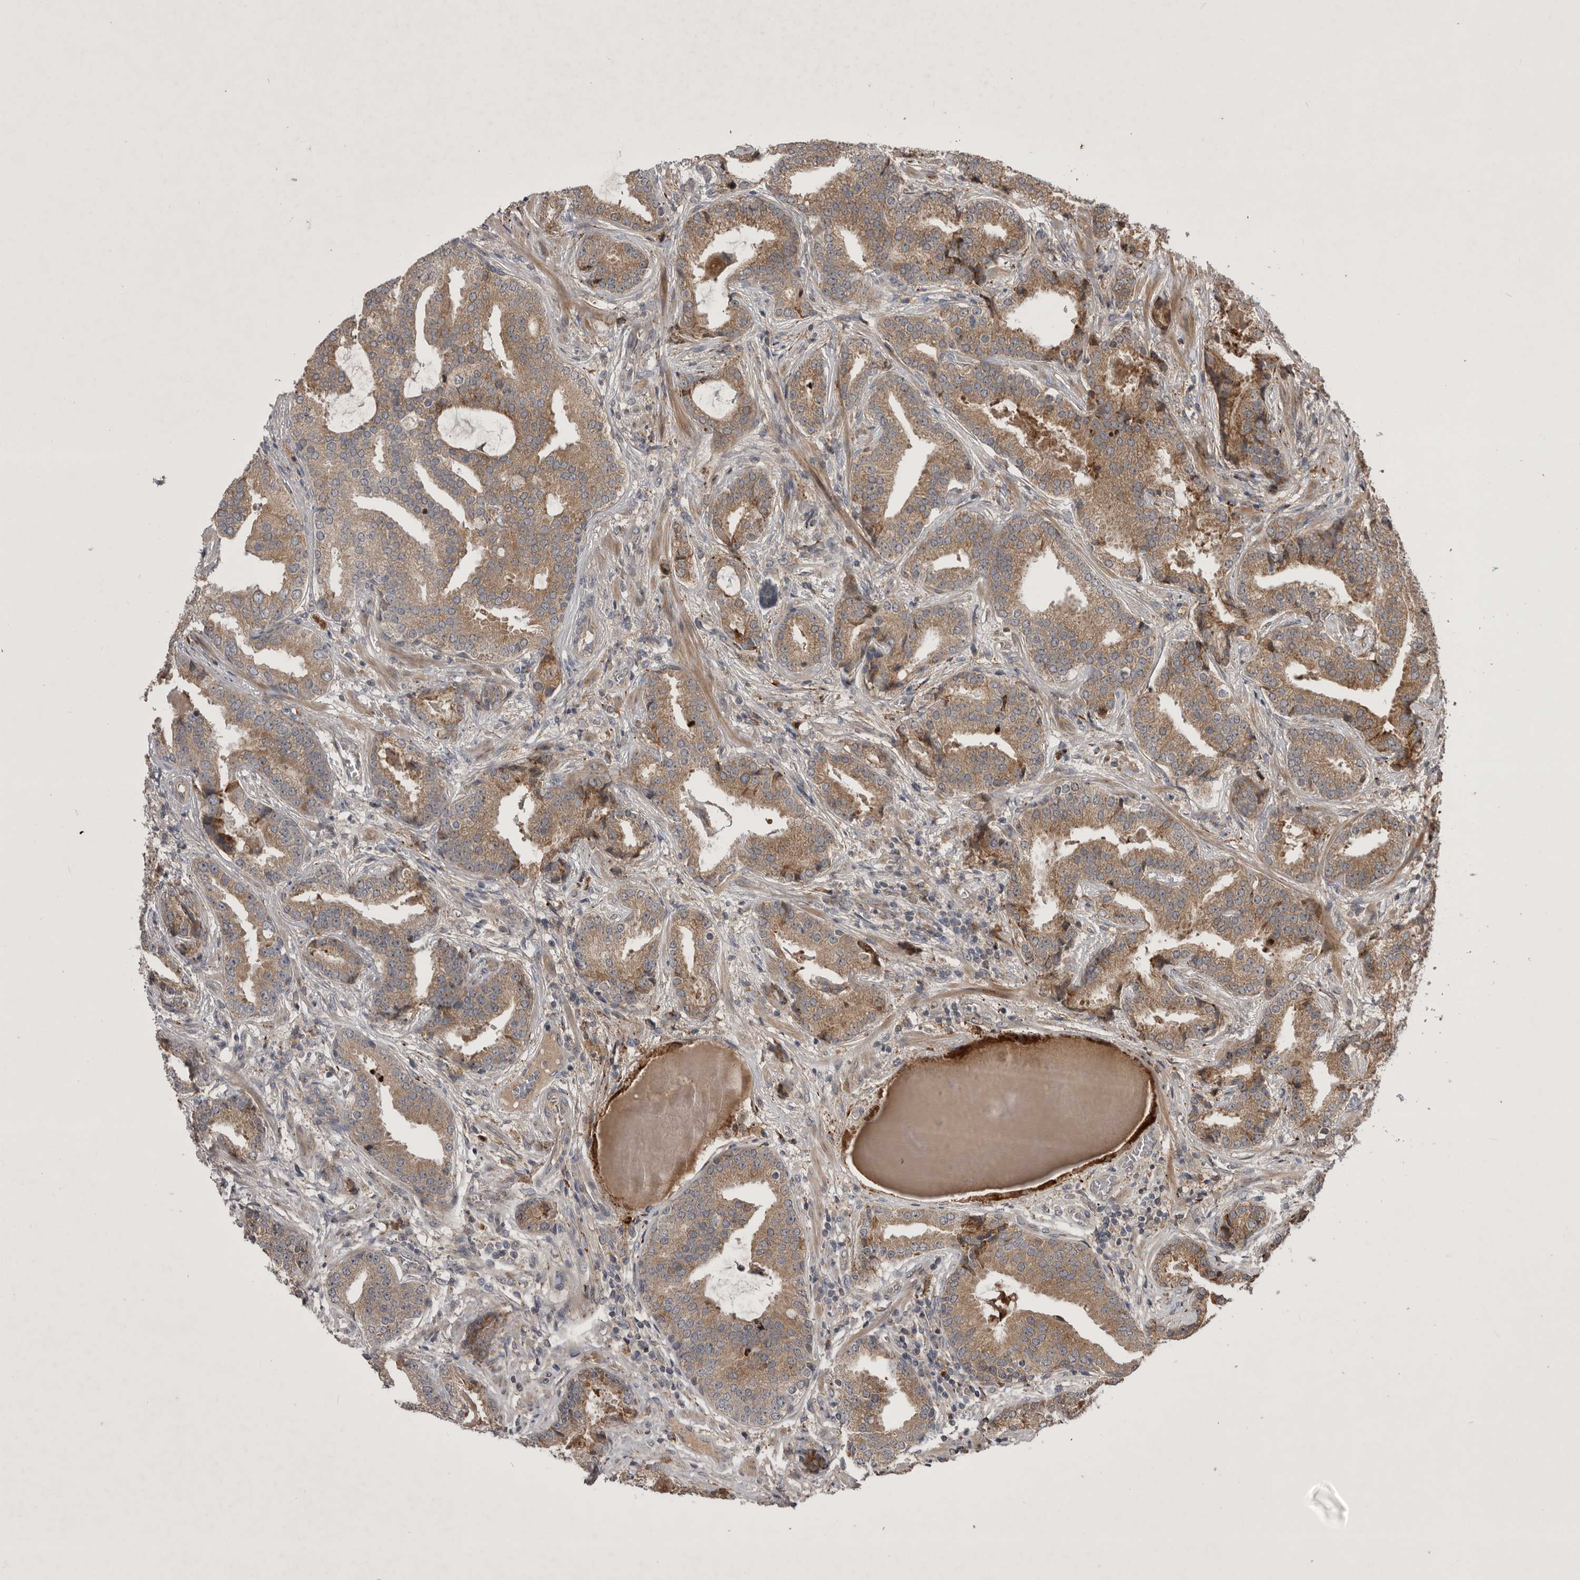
{"staining": {"intensity": "moderate", "quantity": ">75%", "location": "cytoplasmic/membranous"}, "tissue": "prostate cancer", "cell_type": "Tumor cells", "image_type": "cancer", "snomed": [{"axis": "morphology", "description": "Adenocarcinoma, Low grade"}, {"axis": "topography", "description": "Prostate"}], "caption": "Tumor cells show moderate cytoplasmic/membranous positivity in about >75% of cells in prostate cancer.", "gene": "RAB3GAP2", "patient": {"sex": "male", "age": 67}}